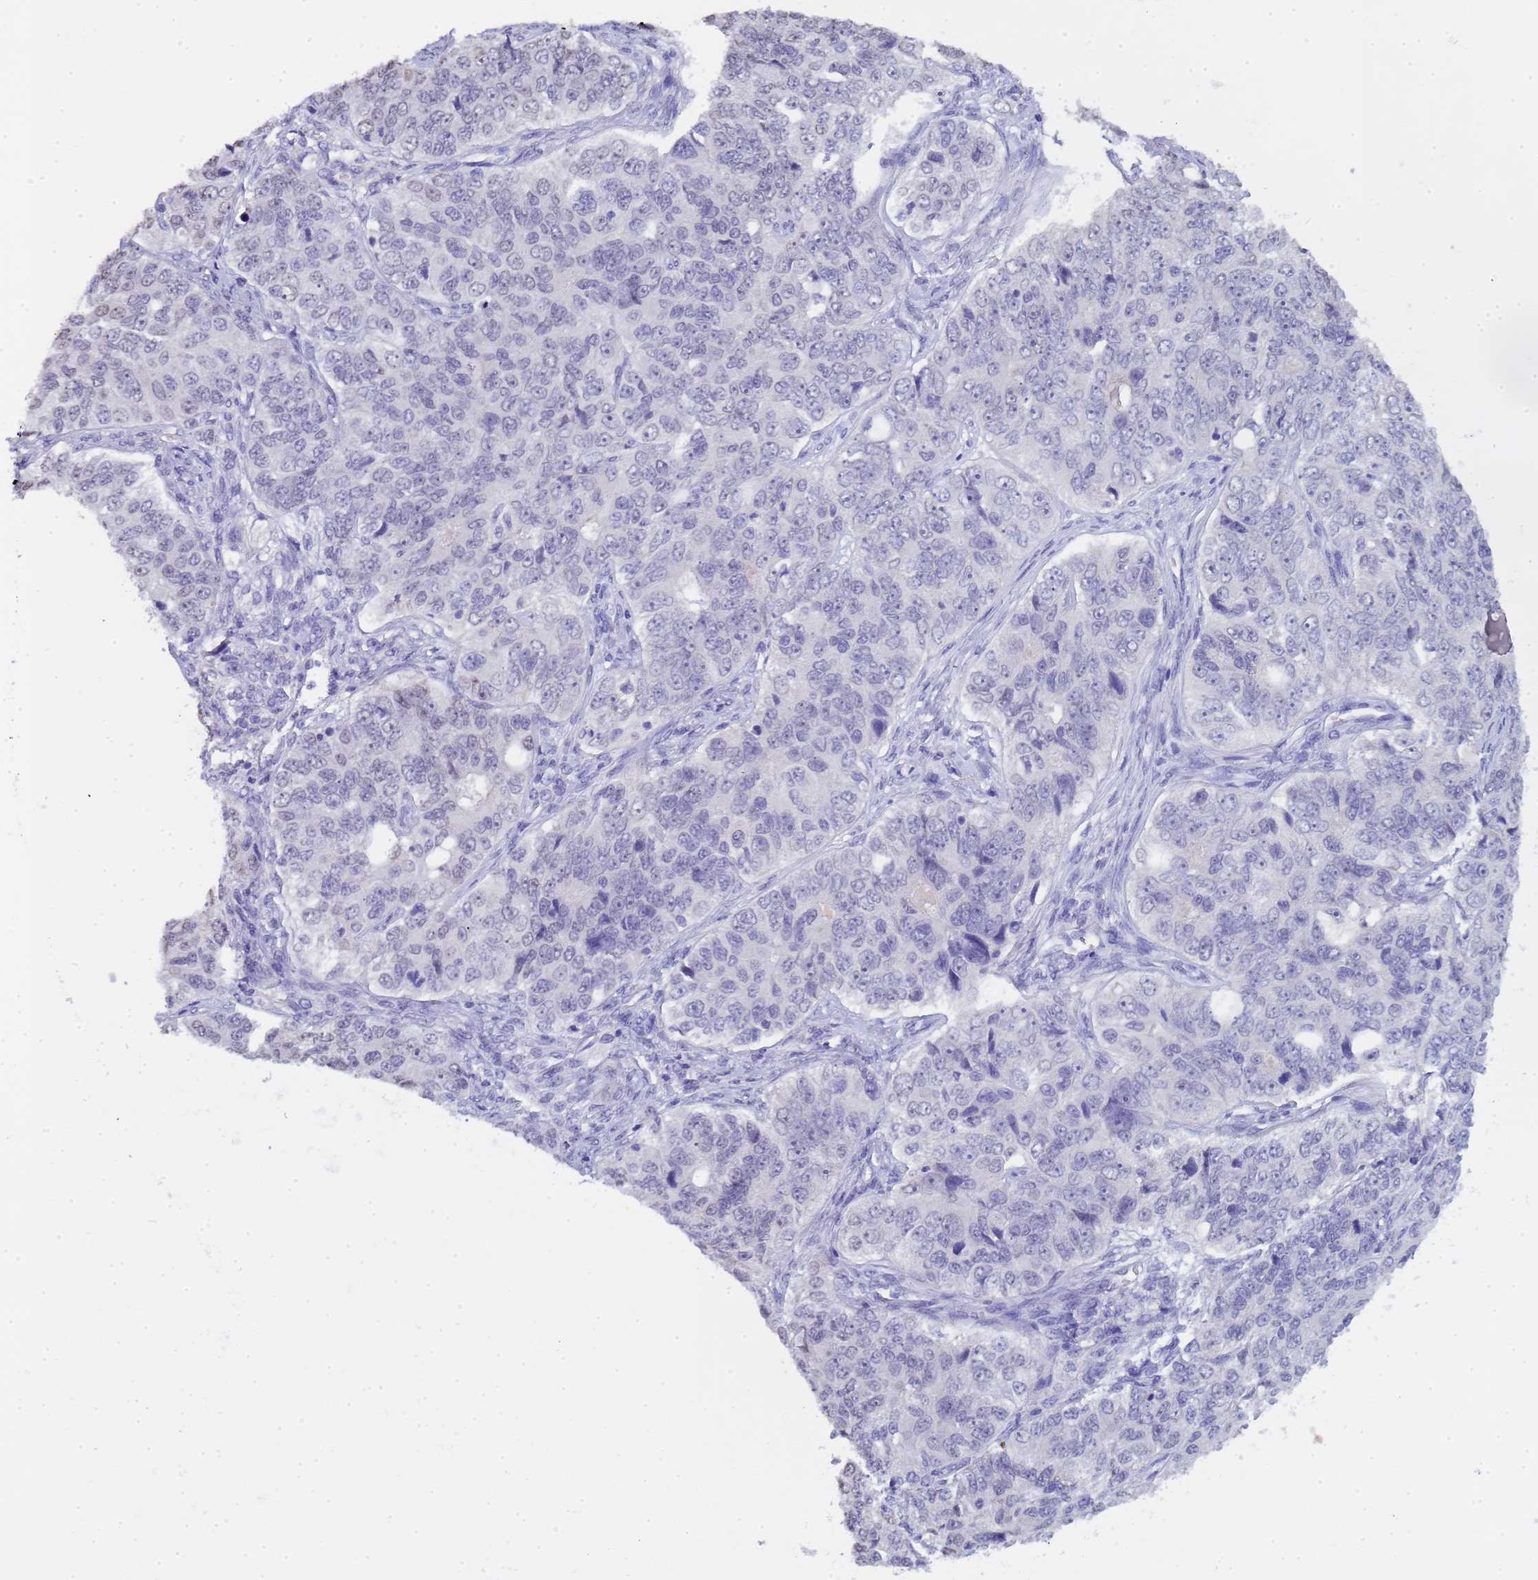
{"staining": {"intensity": "negative", "quantity": "none", "location": "none"}, "tissue": "ovarian cancer", "cell_type": "Tumor cells", "image_type": "cancer", "snomed": [{"axis": "morphology", "description": "Carcinoma, endometroid"}, {"axis": "topography", "description": "Ovary"}], "caption": "An IHC micrograph of ovarian cancer (endometroid carcinoma) is shown. There is no staining in tumor cells of ovarian cancer (endometroid carcinoma).", "gene": "CTRC", "patient": {"sex": "female", "age": 51}}